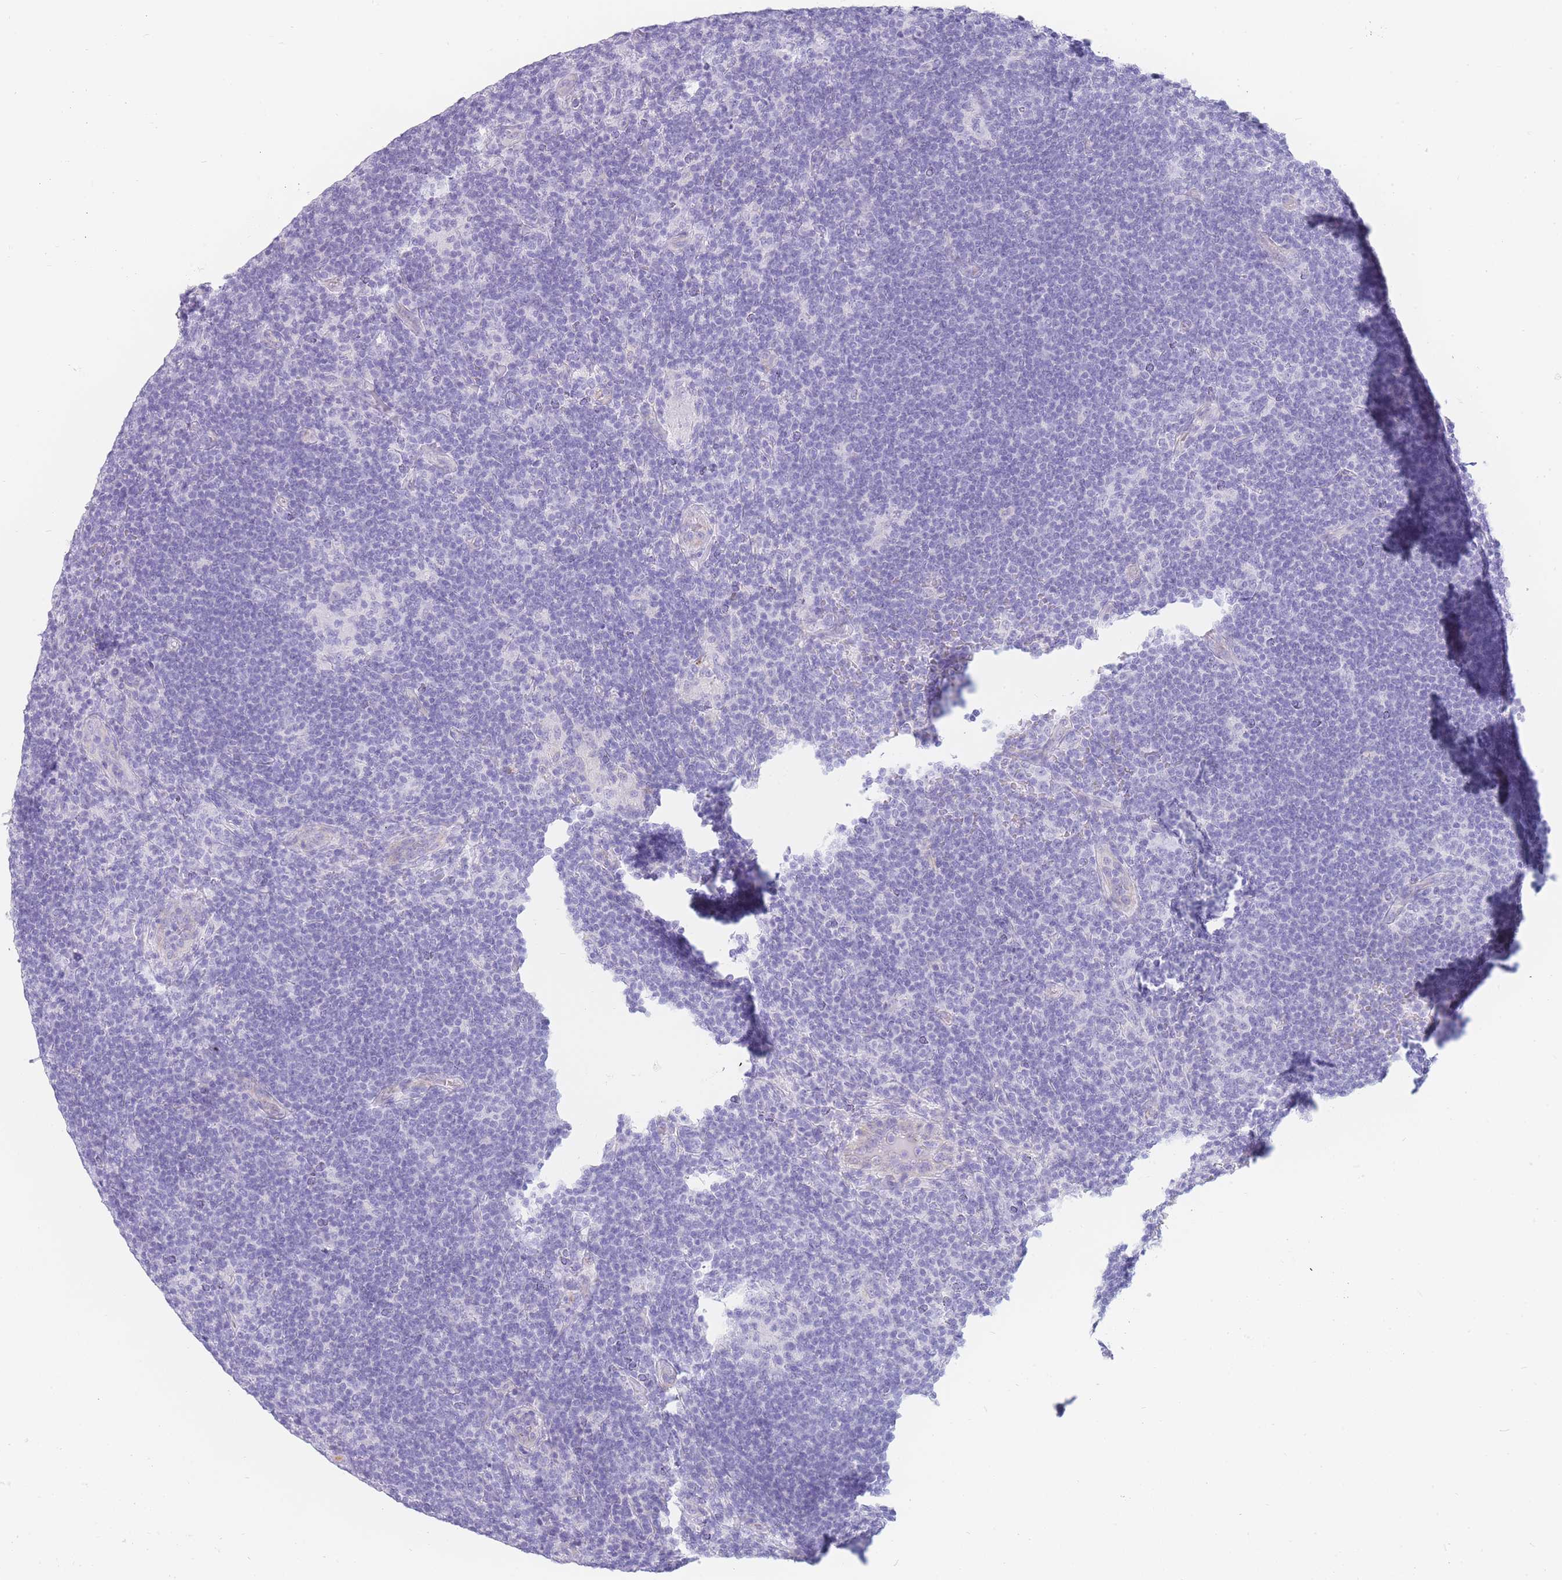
{"staining": {"intensity": "negative", "quantity": "none", "location": "none"}, "tissue": "lymphoma", "cell_type": "Tumor cells", "image_type": "cancer", "snomed": [{"axis": "morphology", "description": "Hodgkin's disease, NOS"}, {"axis": "topography", "description": "Lymph node"}], "caption": "Image shows no significant protein expression in tumor cells of Hodgkin's disease.", "gene": "UPK1A", "patient": {"sex": "female", "age": 57}}